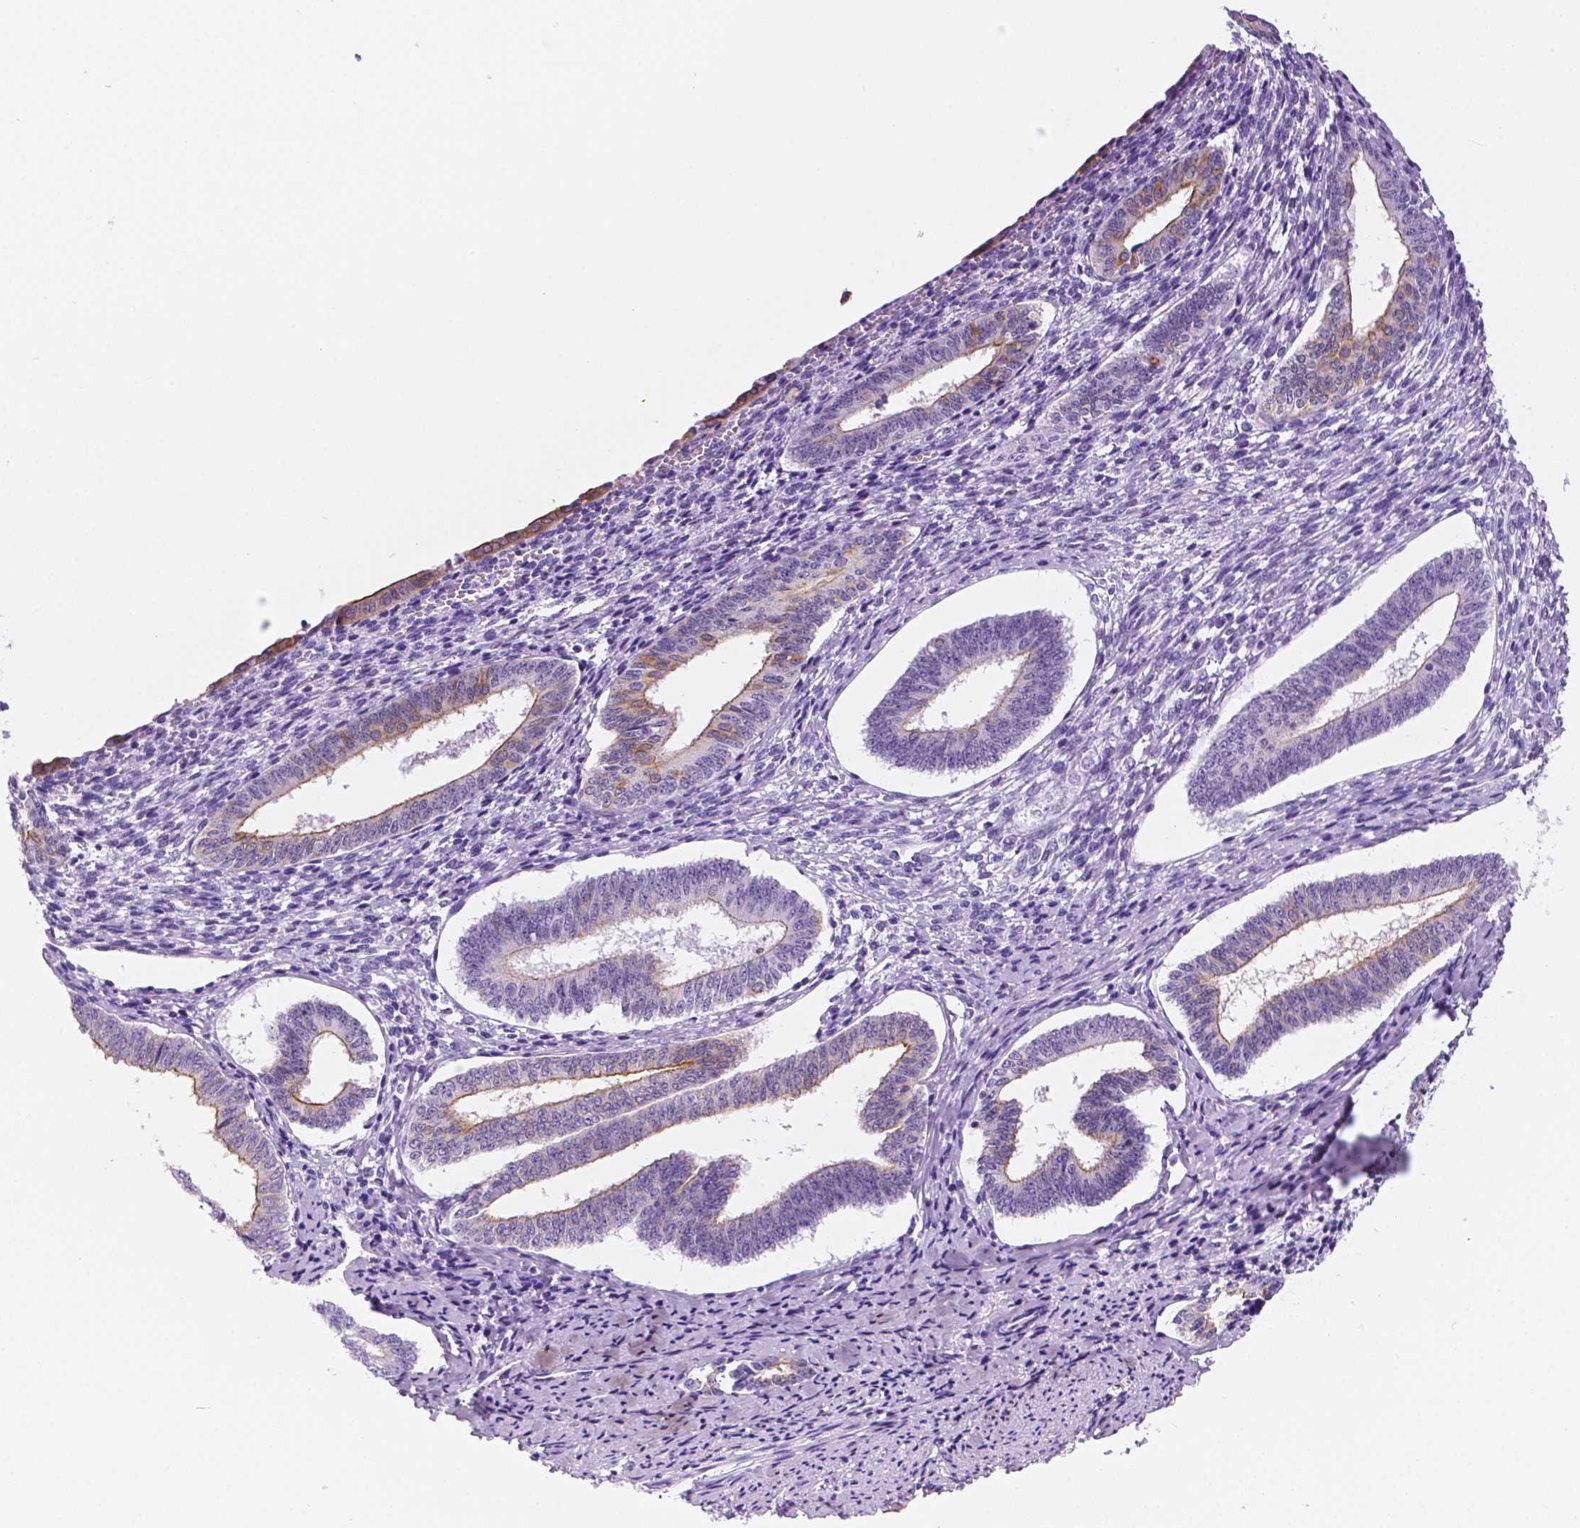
{"staining": {"intensity": "moderate", "quantity": "<25%", "location": "cytoplasmic/membranous"}, "tissue": "cervical cancer", "cell_type": "Tumor cells", "image_type": "cancer", "snomed": [{"axis": "morphology", "description": "Squamous cell carcinoma, NOS"}, {"axis": "topography", "description": "Cervix"}], "caption": "Brown immunohistochemical staining in human cervical squamous cell carcinoma shows moderate cytoplasmic/membranous expression in approximately <25% of tumor cells.", "gene": "PPL", "patient": {"sex": "female", "age": 59}}